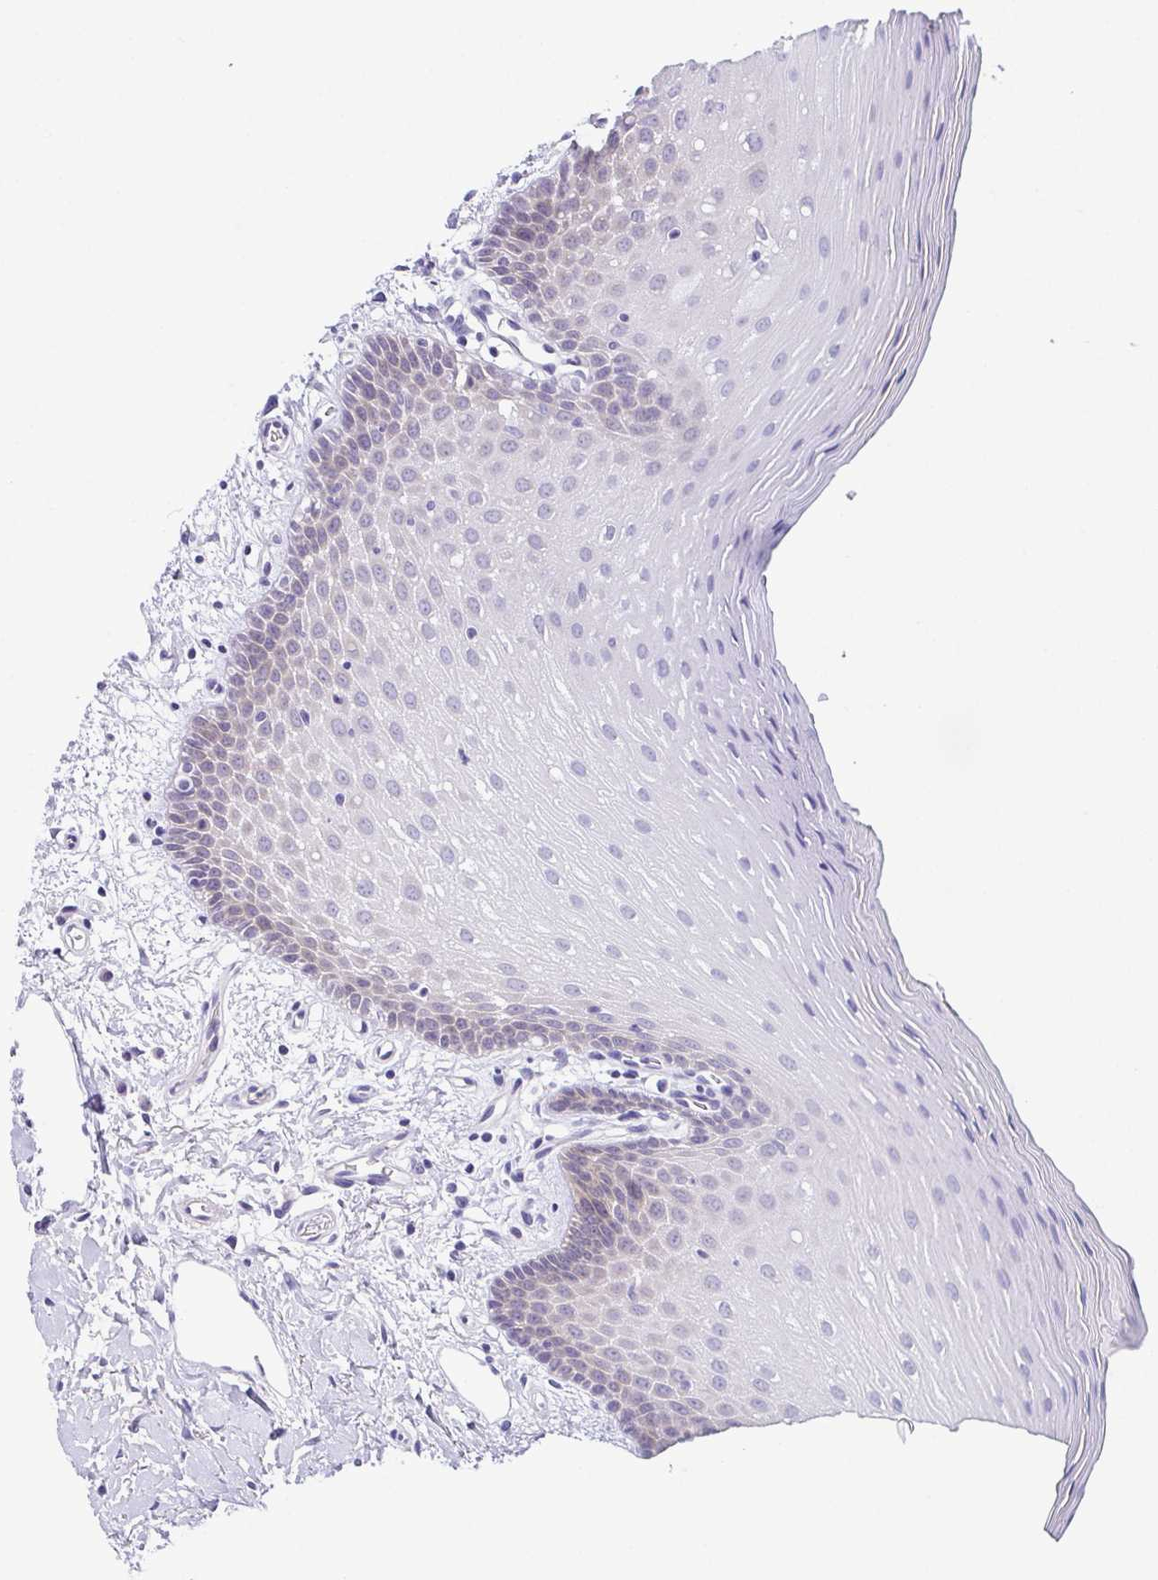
{"staining": {"intensity": "weak", "quantity": "<25%", "location": "cytoplasmic/membranous"}, "tissue": "oral mucosa", "cell_type": "Squamous epithelial cells", "image_type": "normal", "snomed": [{"axis": "morphology", "description": "Normal tissue, NOS"}, {"axis": "topography", "description": "Oral tissue"}], "caption": "Immunohistochemical staining of unremarkable oral mucosa shows no significant staining in squamous epithelial cells.", "gene": "CFAP97D1", "patient": {"sex": "female", "age": 43}}